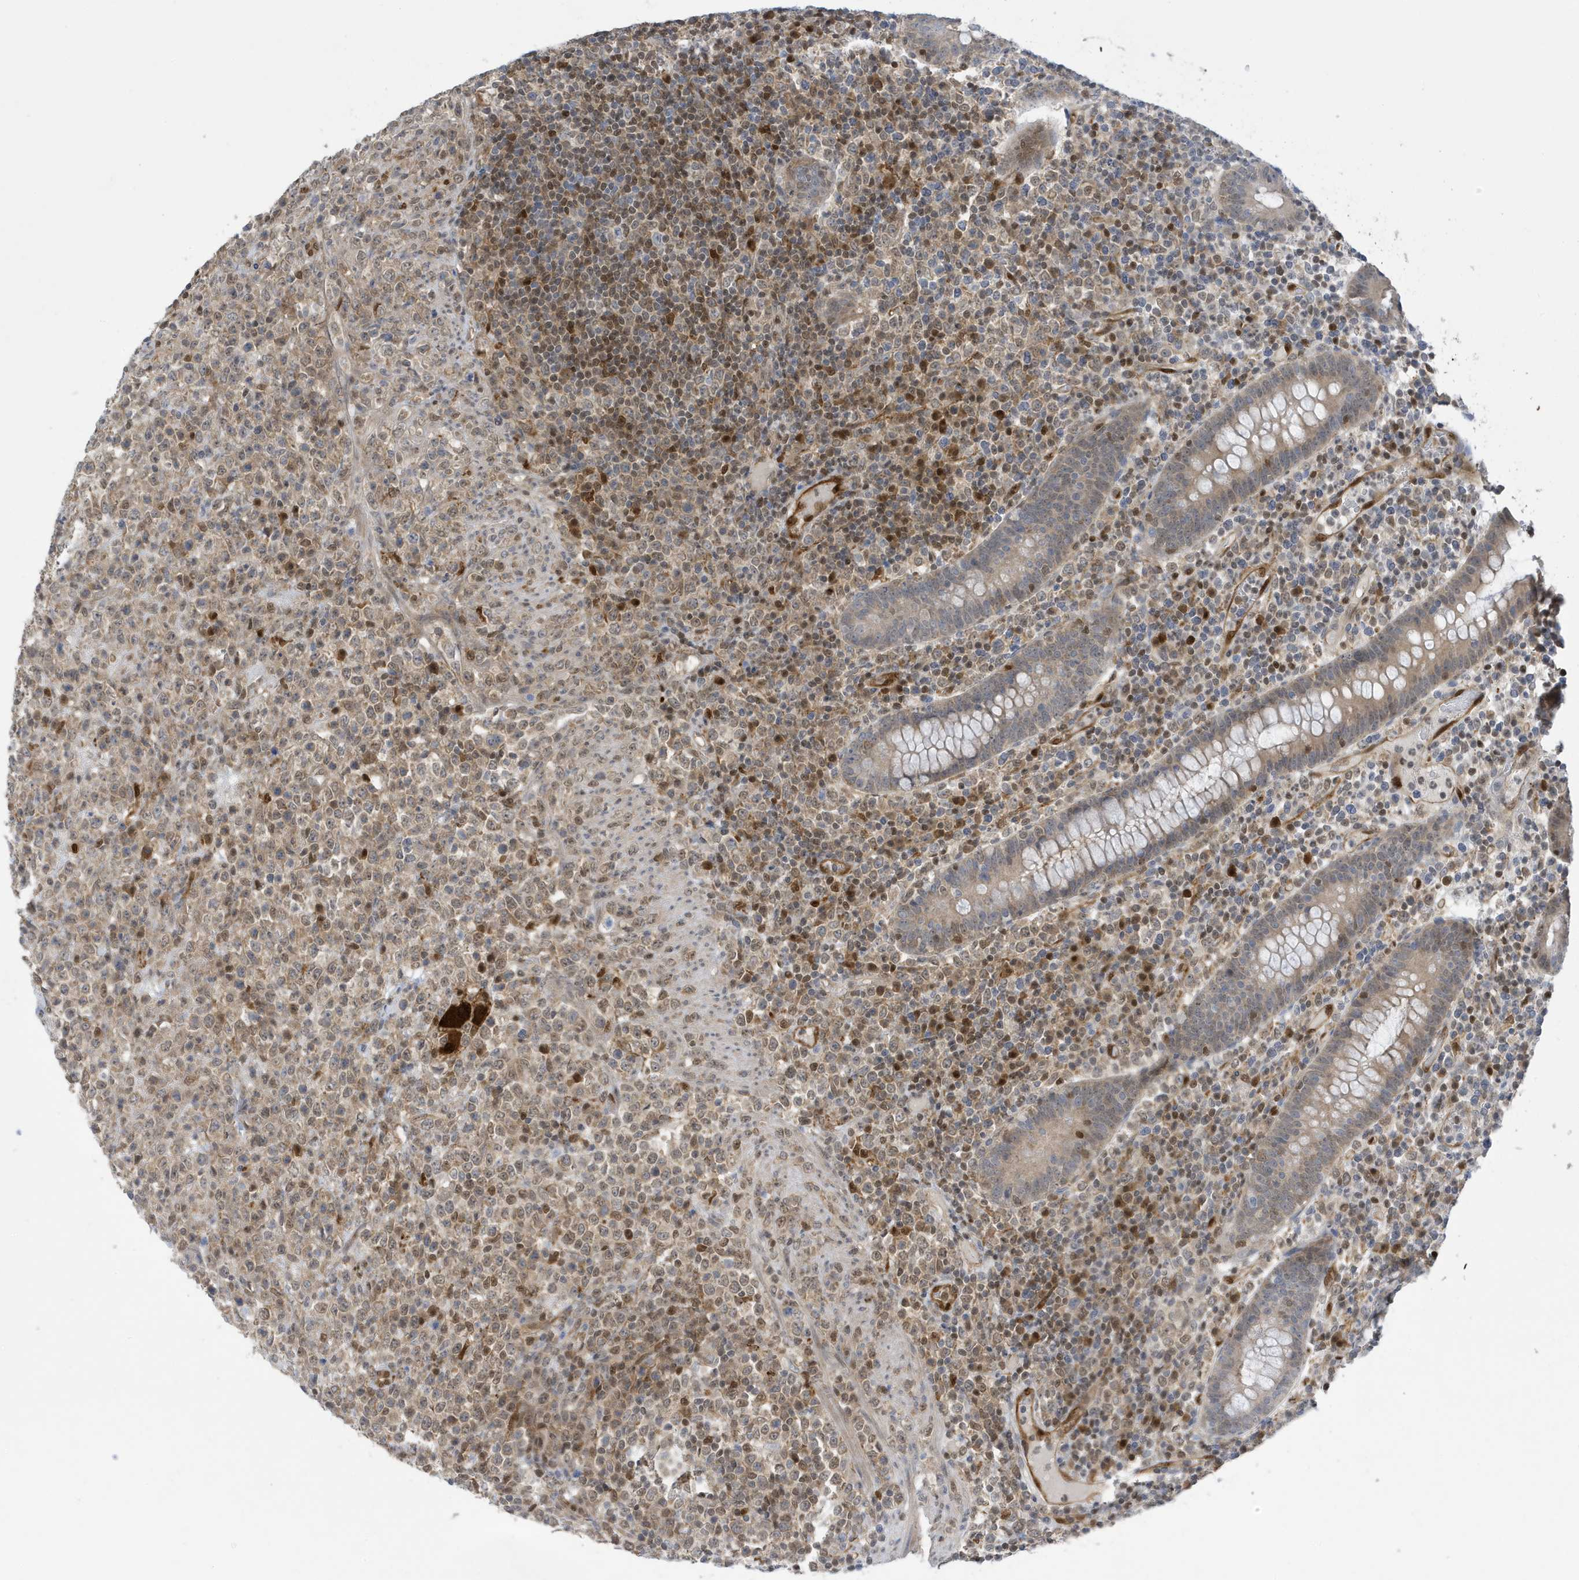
{"staining": {"intensity": "moderate", "quantity": "25%-75%", "location": "nuclear"}, "tissue": "lymphoma", "cell_type": "Tumor cells", "image_type": "cancer", "snomed": [{"axis": "morphology", "description": "Malignant lymphoma, non-Hodgkin's type, High grade"}, {"axis": "topography", "description": "Colon"}], "caption": "Moderate nuclear expression for a protein is appreciated in approximately 25%-75% of tumor cells of lymphoma using immunohistochemistry.", "gene": "NCOA7", "patient": {"sex": "female", "age": 53}}